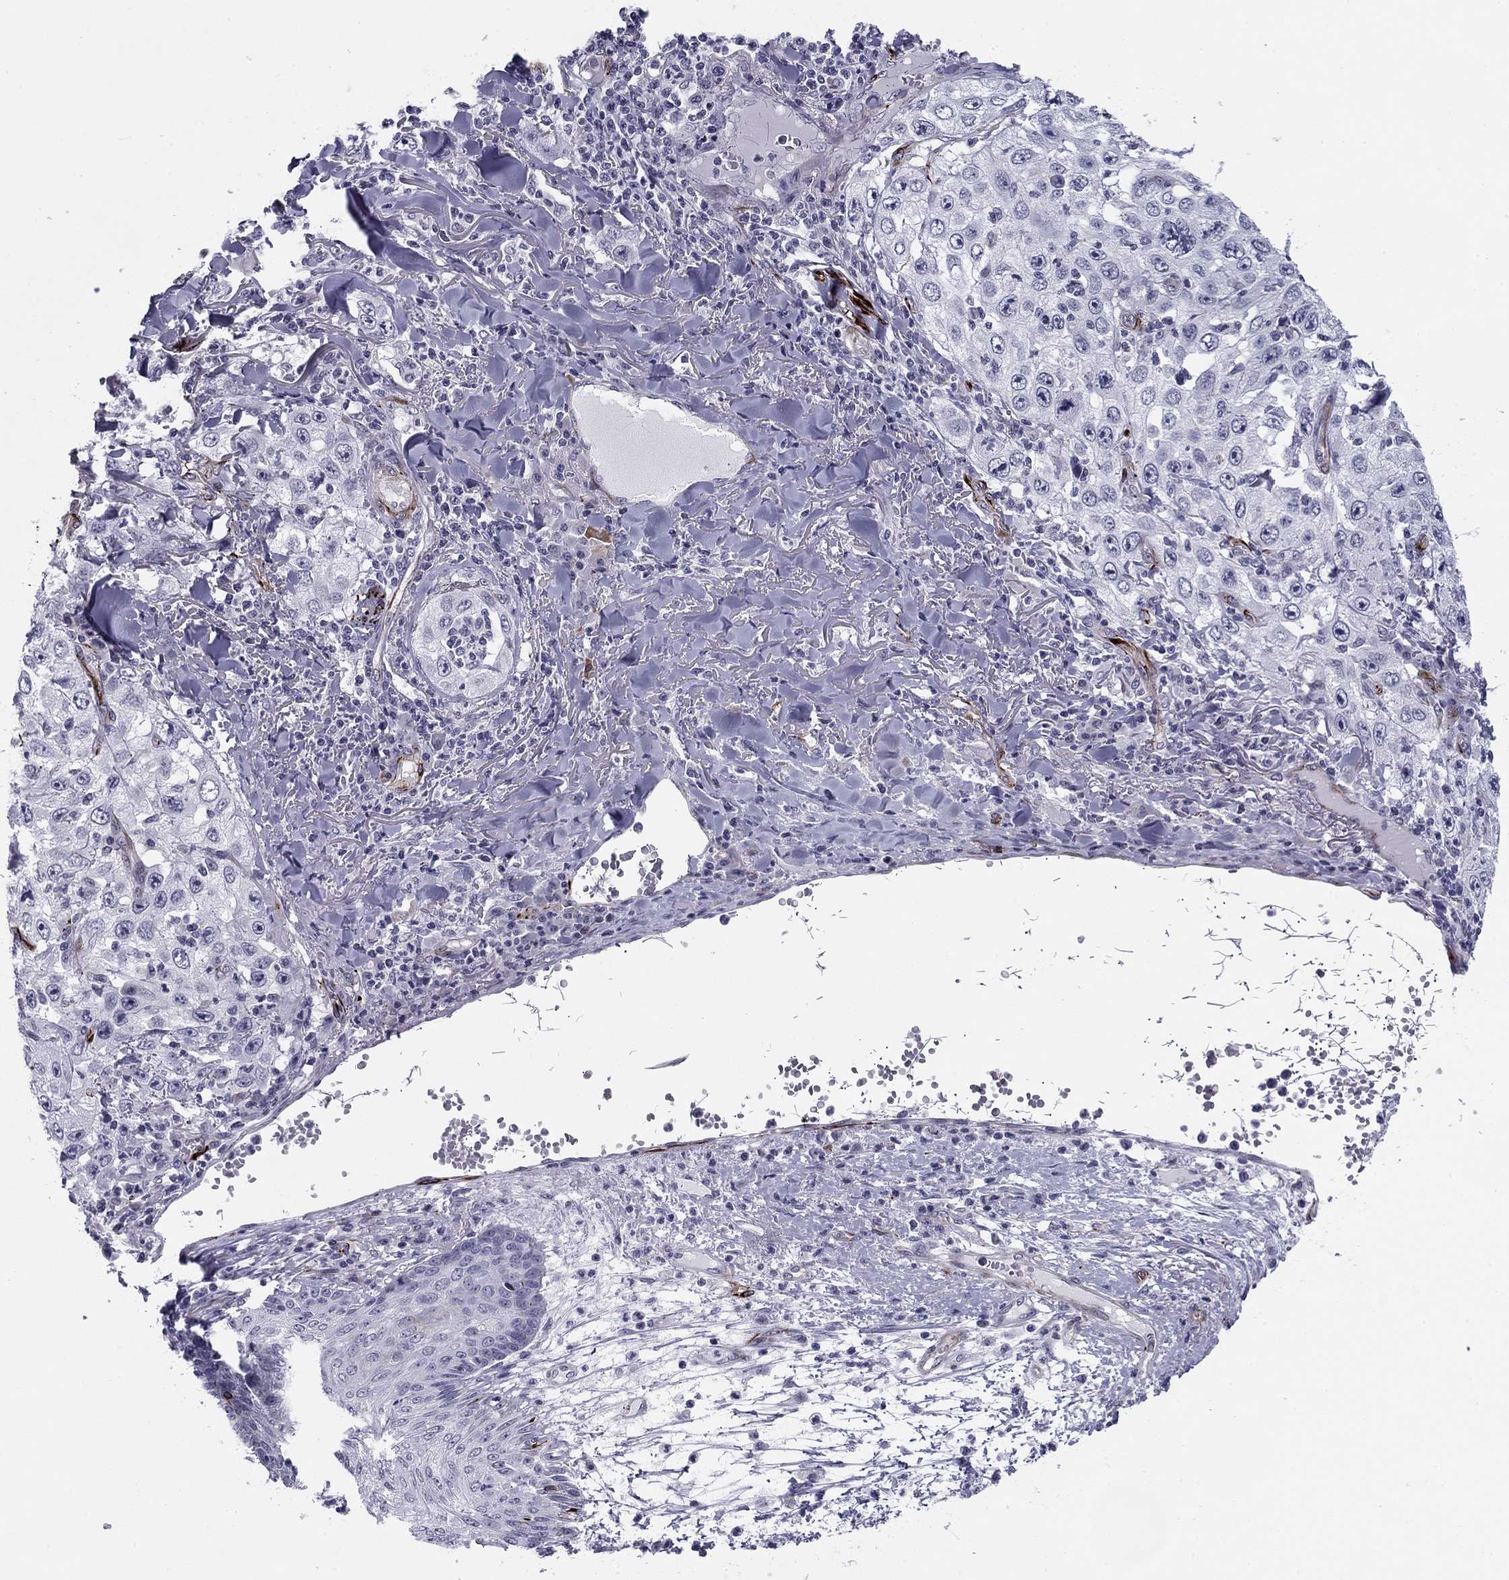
{"staining": {"intensity": "negative", "quantity": "none", "location": "none"}, "tissue": "skin cancer", "cell_type": "Tumor cells", "image_type": "cancer", "snomed": [{"axis": "morphology", "description": "Squamous cell carcinoma, NOS"}, {"axis": "topography", "description": "Skin"}], "caption": "Tumor cells are negative for protein expression in human skin cancer (squamous cell carcinoma).", "gene": "ANKS4B", "patient": {"sex": "male", "age": 82}}